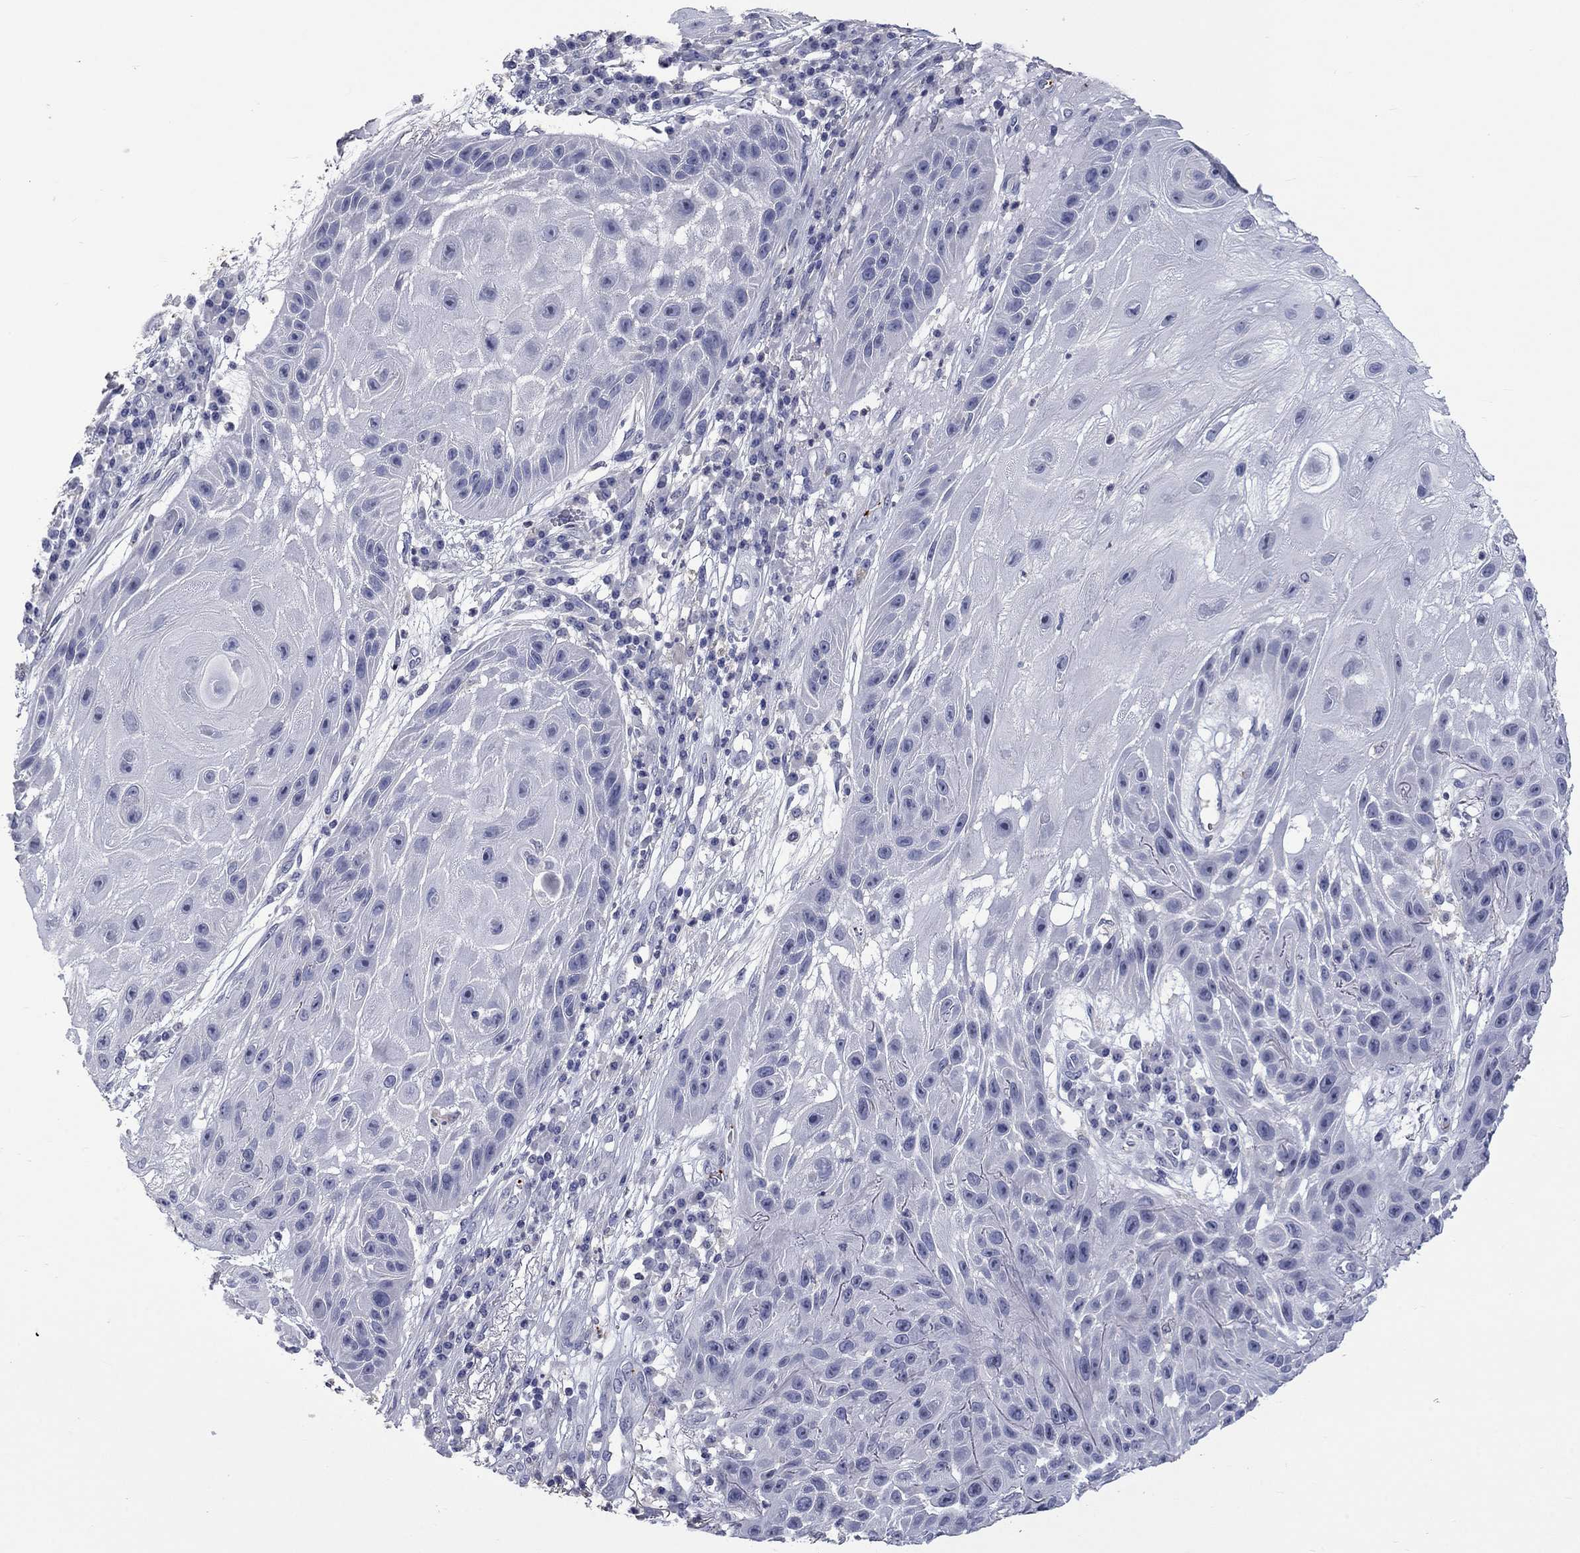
{"staining": {"intensity": "negative", "quantity": "none", "location": "none"}, "tissue": "skin cancer", "cell_type": "Tumor cells", "image_type": "cancer", "snomed": [{"axis": "morphology", "description": "Normal tissue, NOS"}, {"axis": "morphology", "description": "Squamous cell carcinoma, NOS"}, {"axis": "topography", "description": "Skin"}], "caption": "Skin squamous cell carcinoma was stained to show a protein in brown. There is no significant expression in tumor cells.", "gene": "PLEK", "patient": {"sex": "male", "age": 79}}